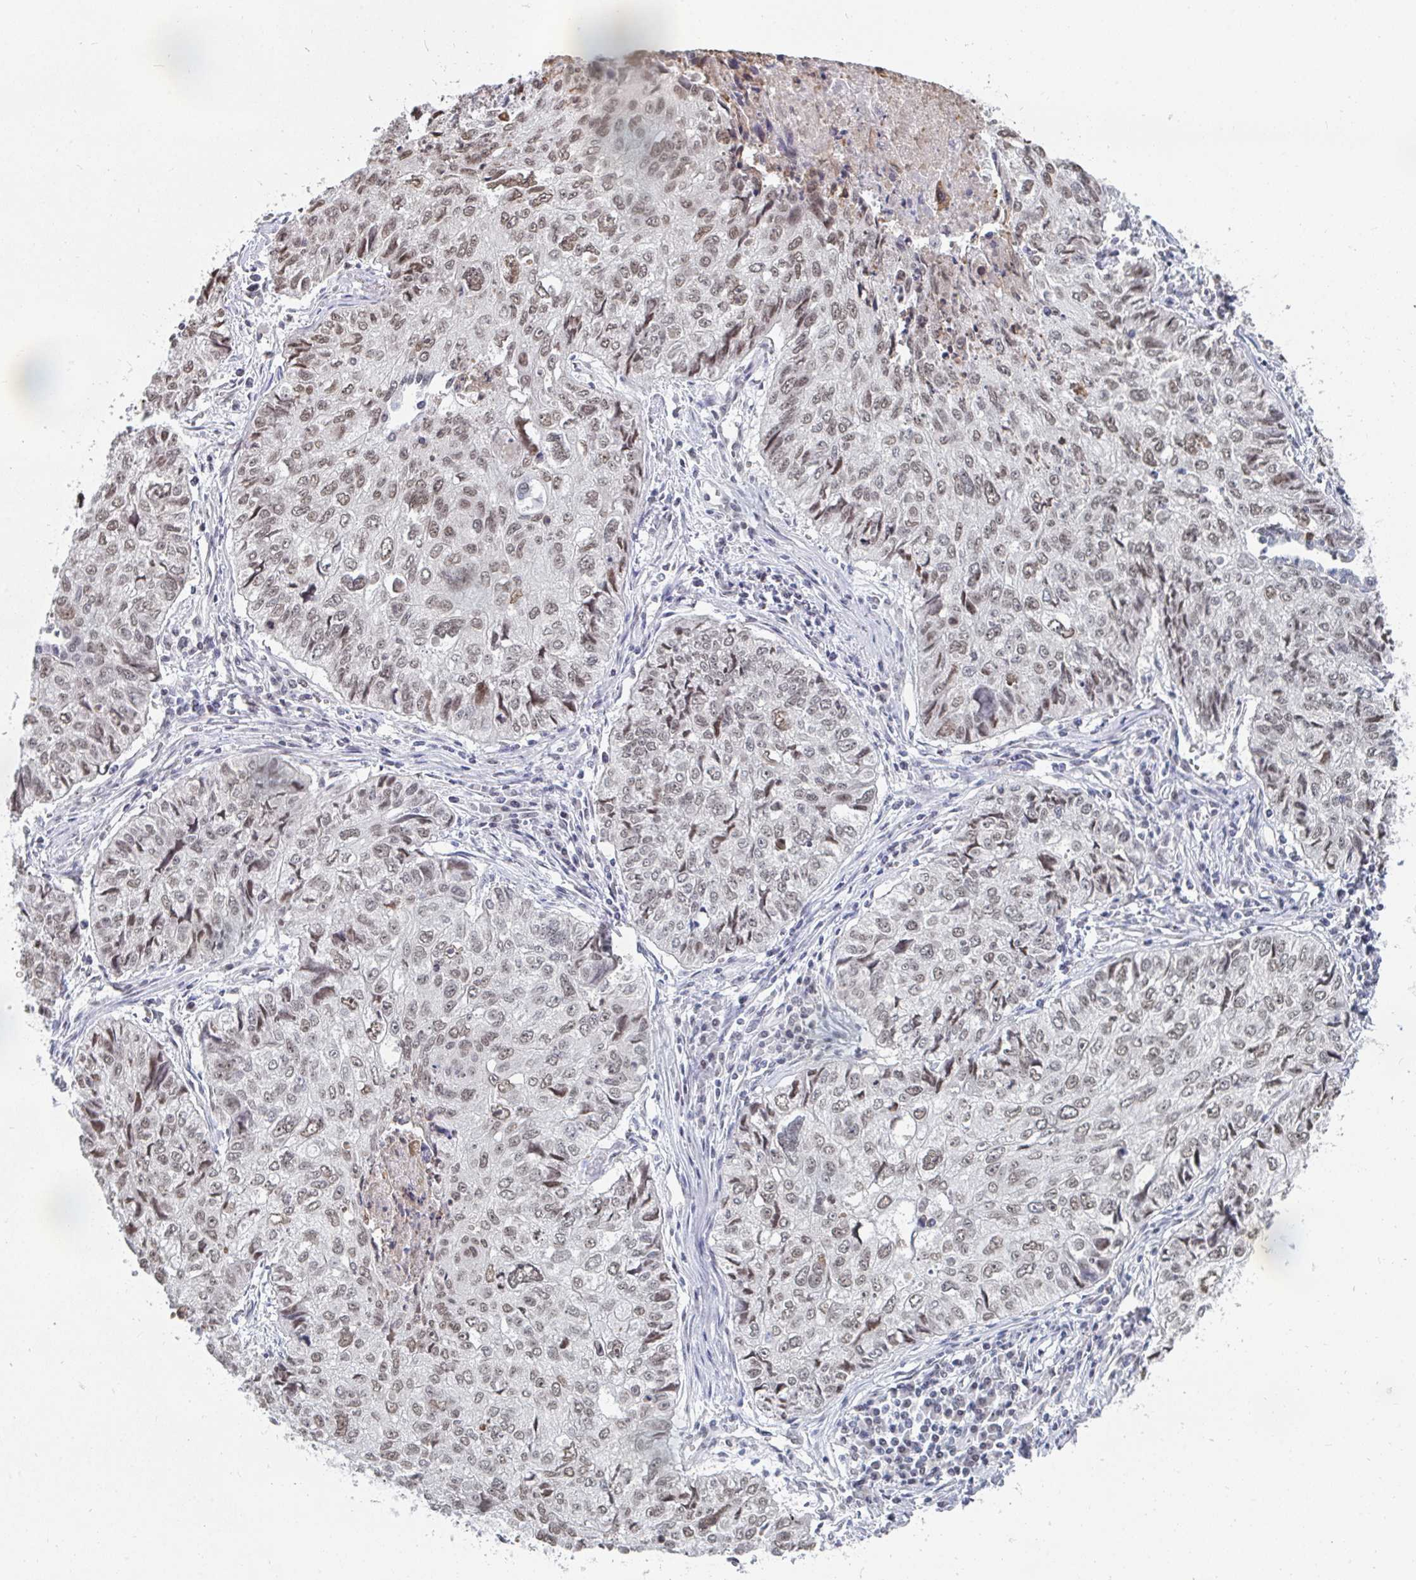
{"staining": {"intensity": "weak", "quantity": ">75%", "location": "nuclear"}, "tissue": "lung cancer", "cell_type": "Tumor cells", "image_type": "cancer", "snomed": [{"axis": "morphology", "description": "Normal morphology"}, {"axis": "morphology", "description": "Aneuploidy"}, {"axis": "morphology", "description": "Squamous cell carcinoma, NOS"}, {"axis": "topography", "description": "Lymph node"}, {"axis": "topography", "description": "Lung"}], "caption": "Lung cancer was stained to show a protein in brown. There is low levels of weak nuclear positivity in approximately >75% of tumor cells.", "gene": "TRIP12", "patient": {"sex": "female", "age": 76}}